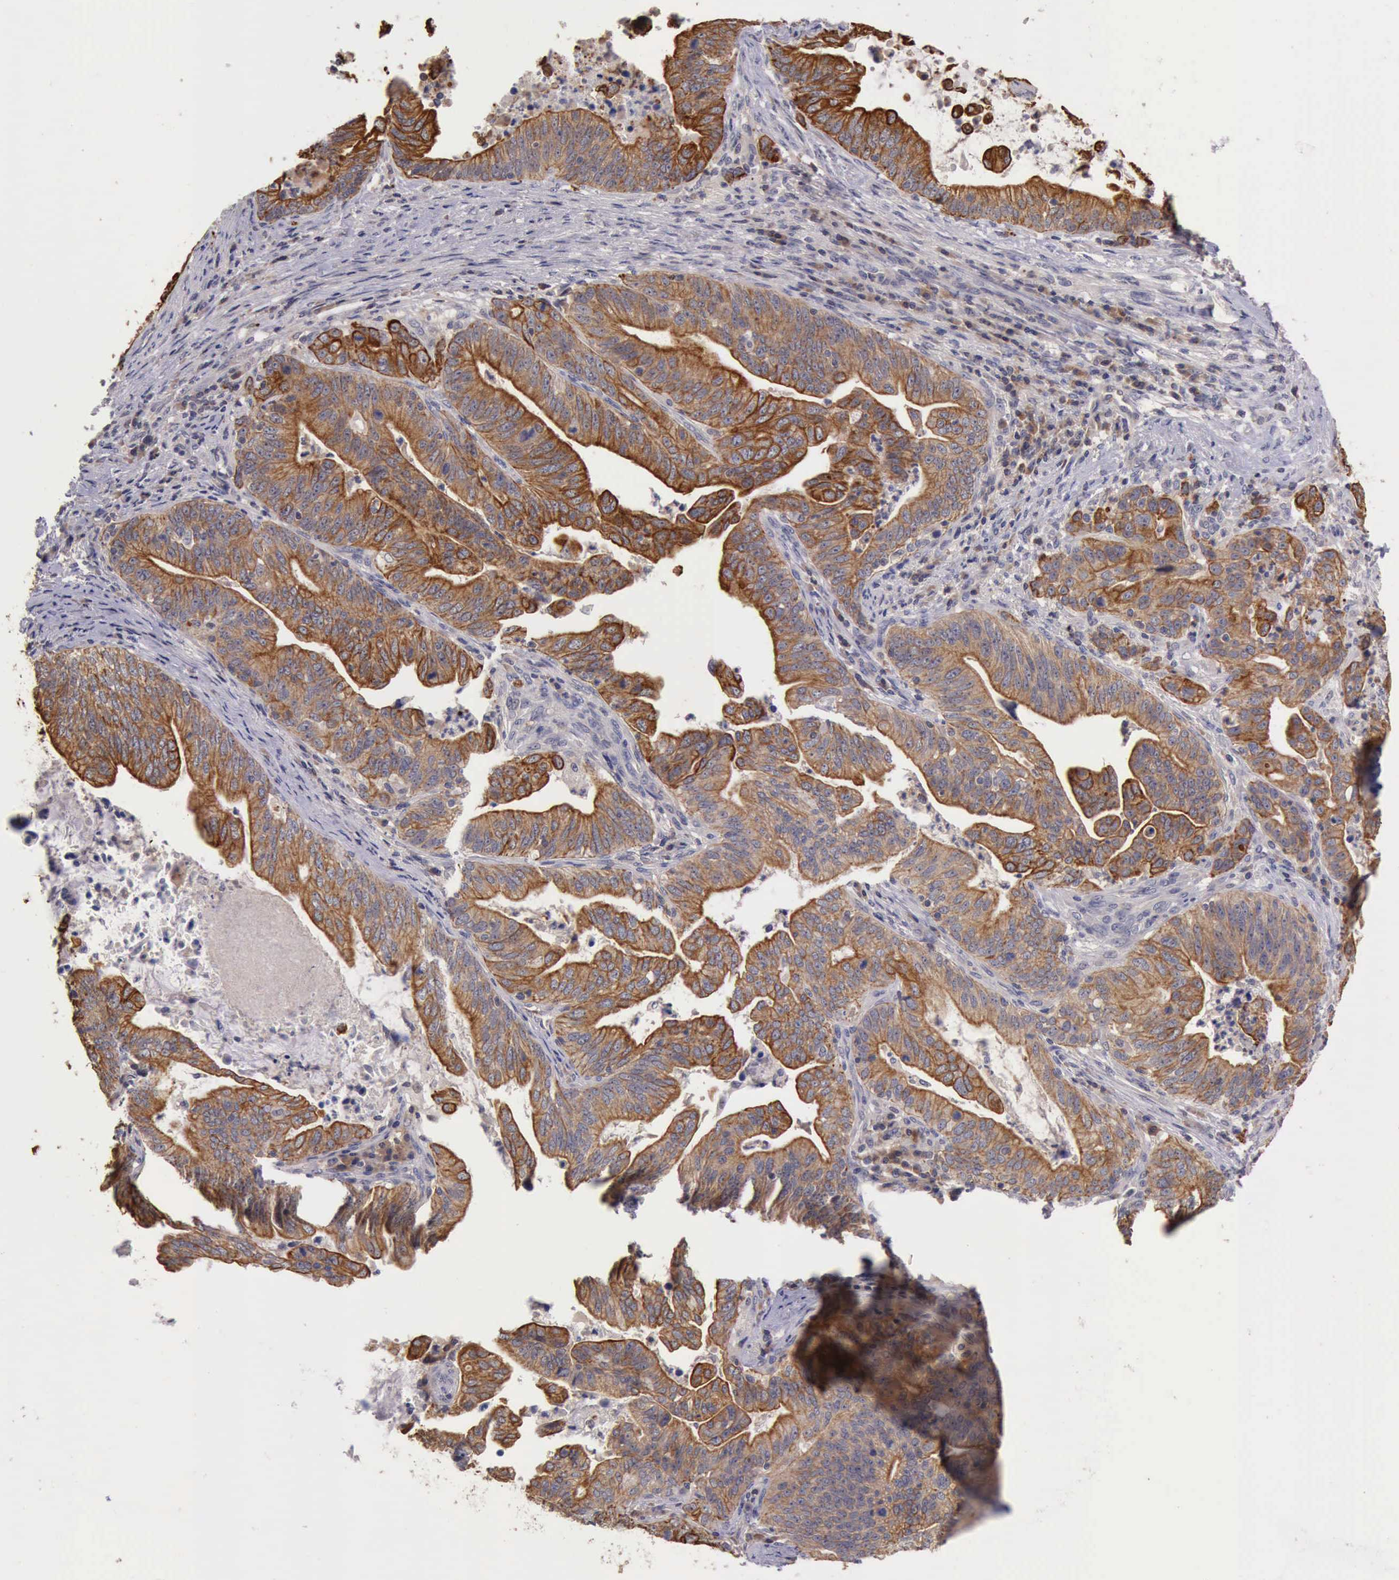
{"staining": {"intensity": "weak", "quantity": ">75%", "location": "cytoplasmic/membranous"}, "tissue": "stomach cancer", "cell_type": "Tumor cells", "image_type": "cancer", "snomed": [{"axis": "morphology", "description": "Adenocarcinoma, NOS"}, {"axis": "topography", "description": "Stomach, upper"}], "caption": "Immunohistochemistry (DAB (3,3'-diaminobenzidine)) staining of stomach adenocarcinoma shows weak cytoplasmic/membranous protein expression in about >75% of tumor cells. The staining was performed using DAB (3,3'-diaminobenzidine), with brown indicating positive protein expression. Nuclei are stained blue with hematoxylin.", "gene": "RAB39B", "patient": {"sex": "female", "age": 50}}